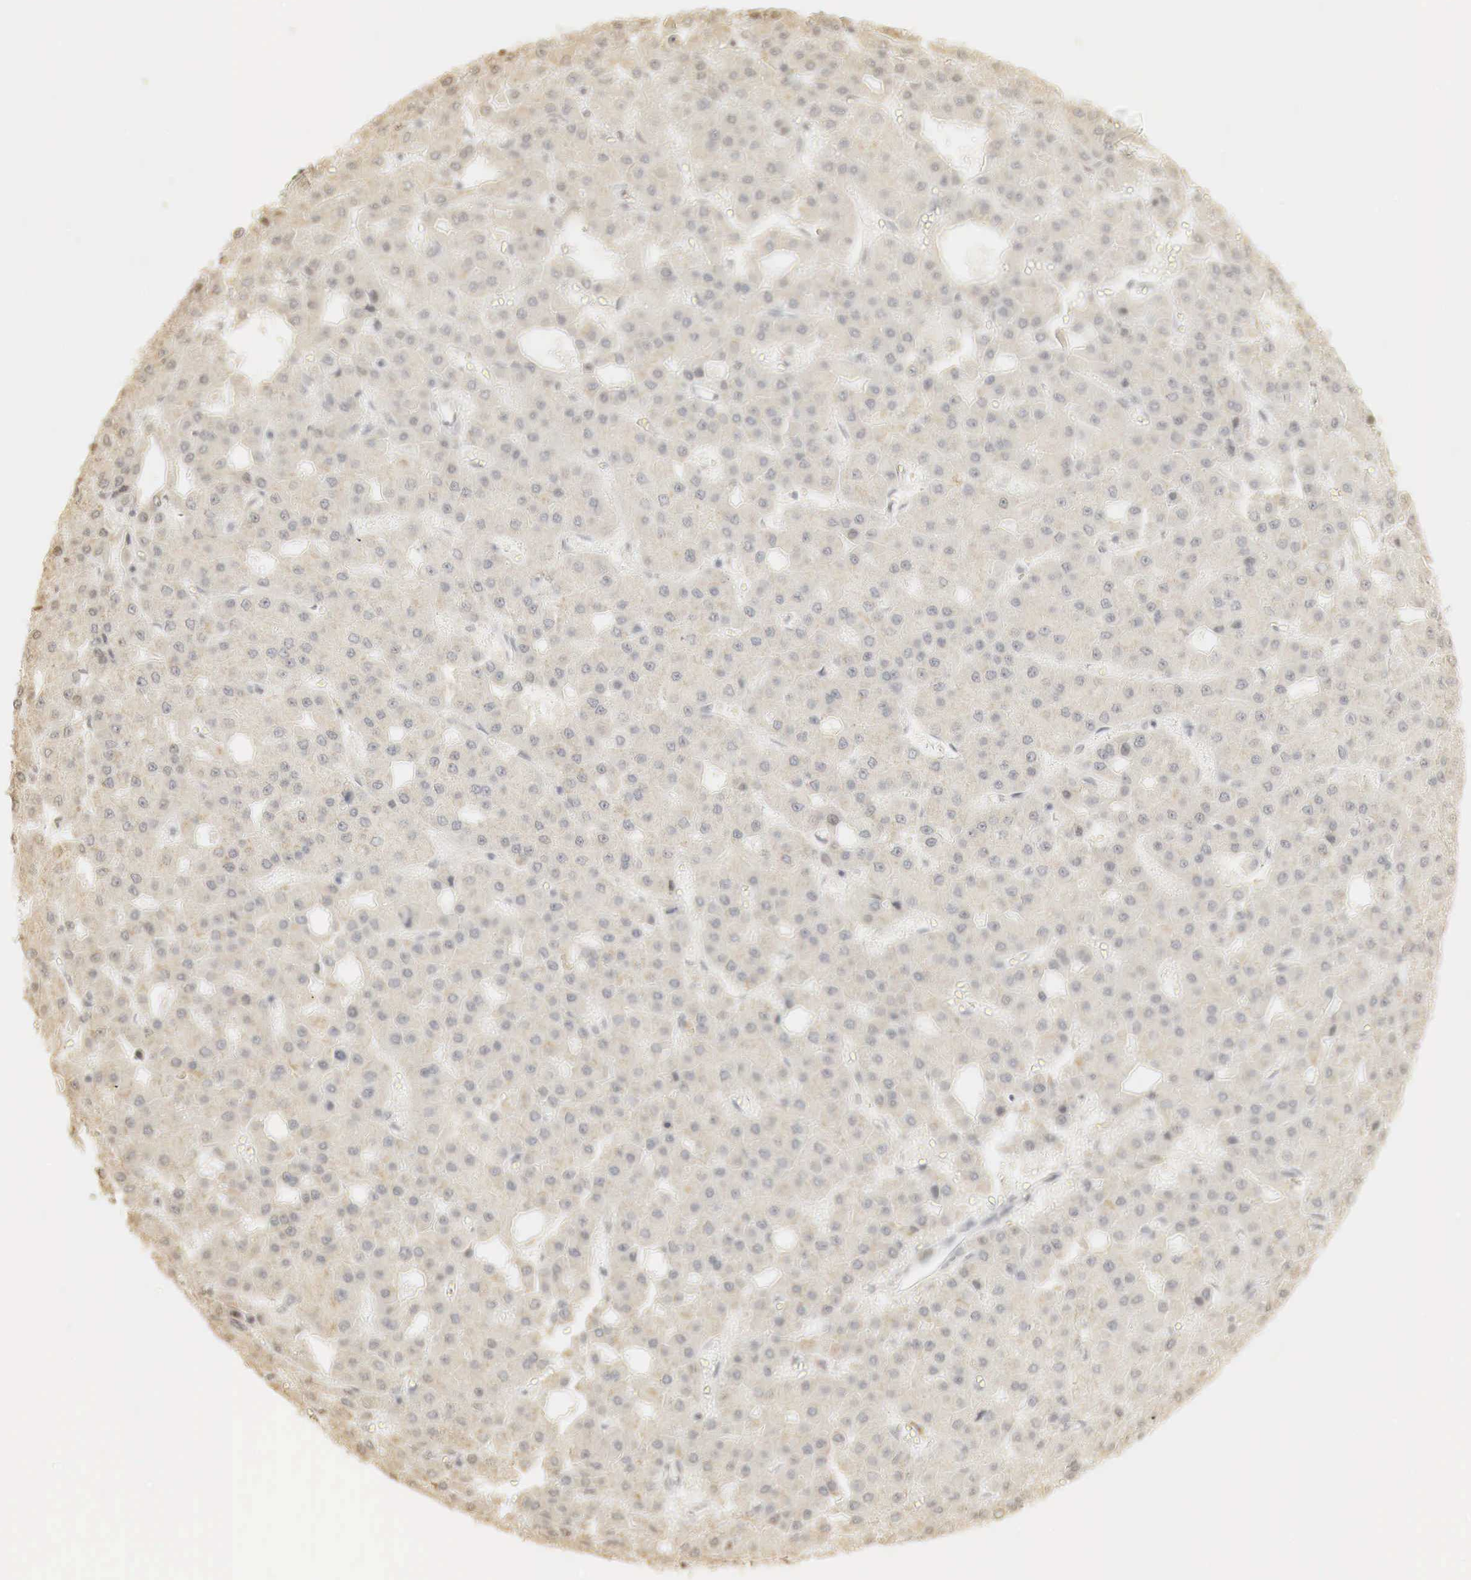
{"staining": {"intensity": "weak", "quantity": "25%-75%", "location": "cytoplasmic/membranous"}, "tissue": "liver cancer", "cell_type": "Tumor cells", "image_type": "cancer", "snomed": [{"axis": "morphology", "description": "Carcinoma, Hepatocellular, NOS"}, {"axis": "topography", "description": "Liver"}], "caption": "DAB (3,3'-diaminobenzidine) immunohistochemical staining of human liver hepatocellular carcinoma displays weak cytoplasmic/membranous protein staining in approximately 25%-75% of tumor cells.", "gene": "ERBB4", "patient": {"sex": "male", "age": 47}}